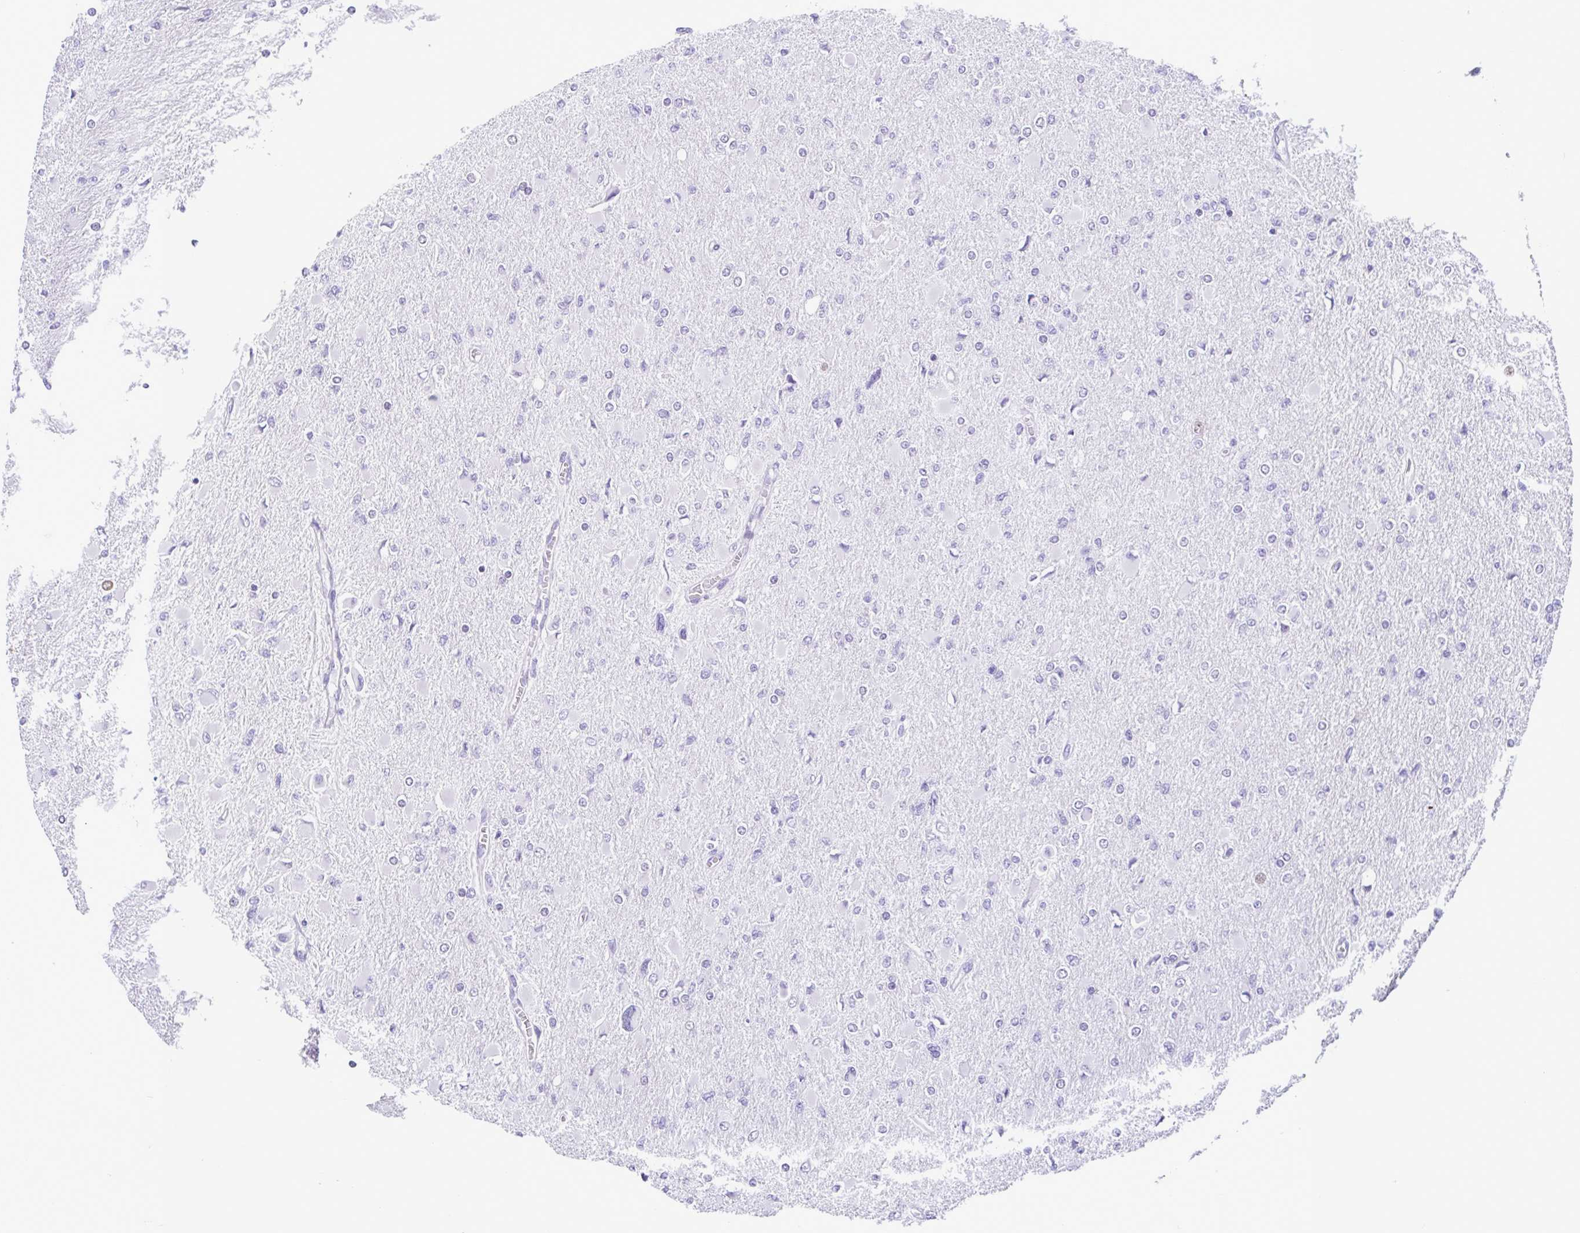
{"staining": {"intensity": "negative", "quantity": "none", "location": "none"}, "tissue": "glioma", "cell_type": "Tumor cells", "image_type": "cancer", "snomed": [{"axis": "morphology", "description": "Glioma, malignant, High grade"}, {"axis": "topography", "description": "Cerebral cortex"}], "caption": "The immunohistochemistry photomicrograph has no significant expression in tumor cells of malignant glioma (high-grade) tissue.", "gene": "SPATA16", "patient": {"sex": "female", "age": 36}}